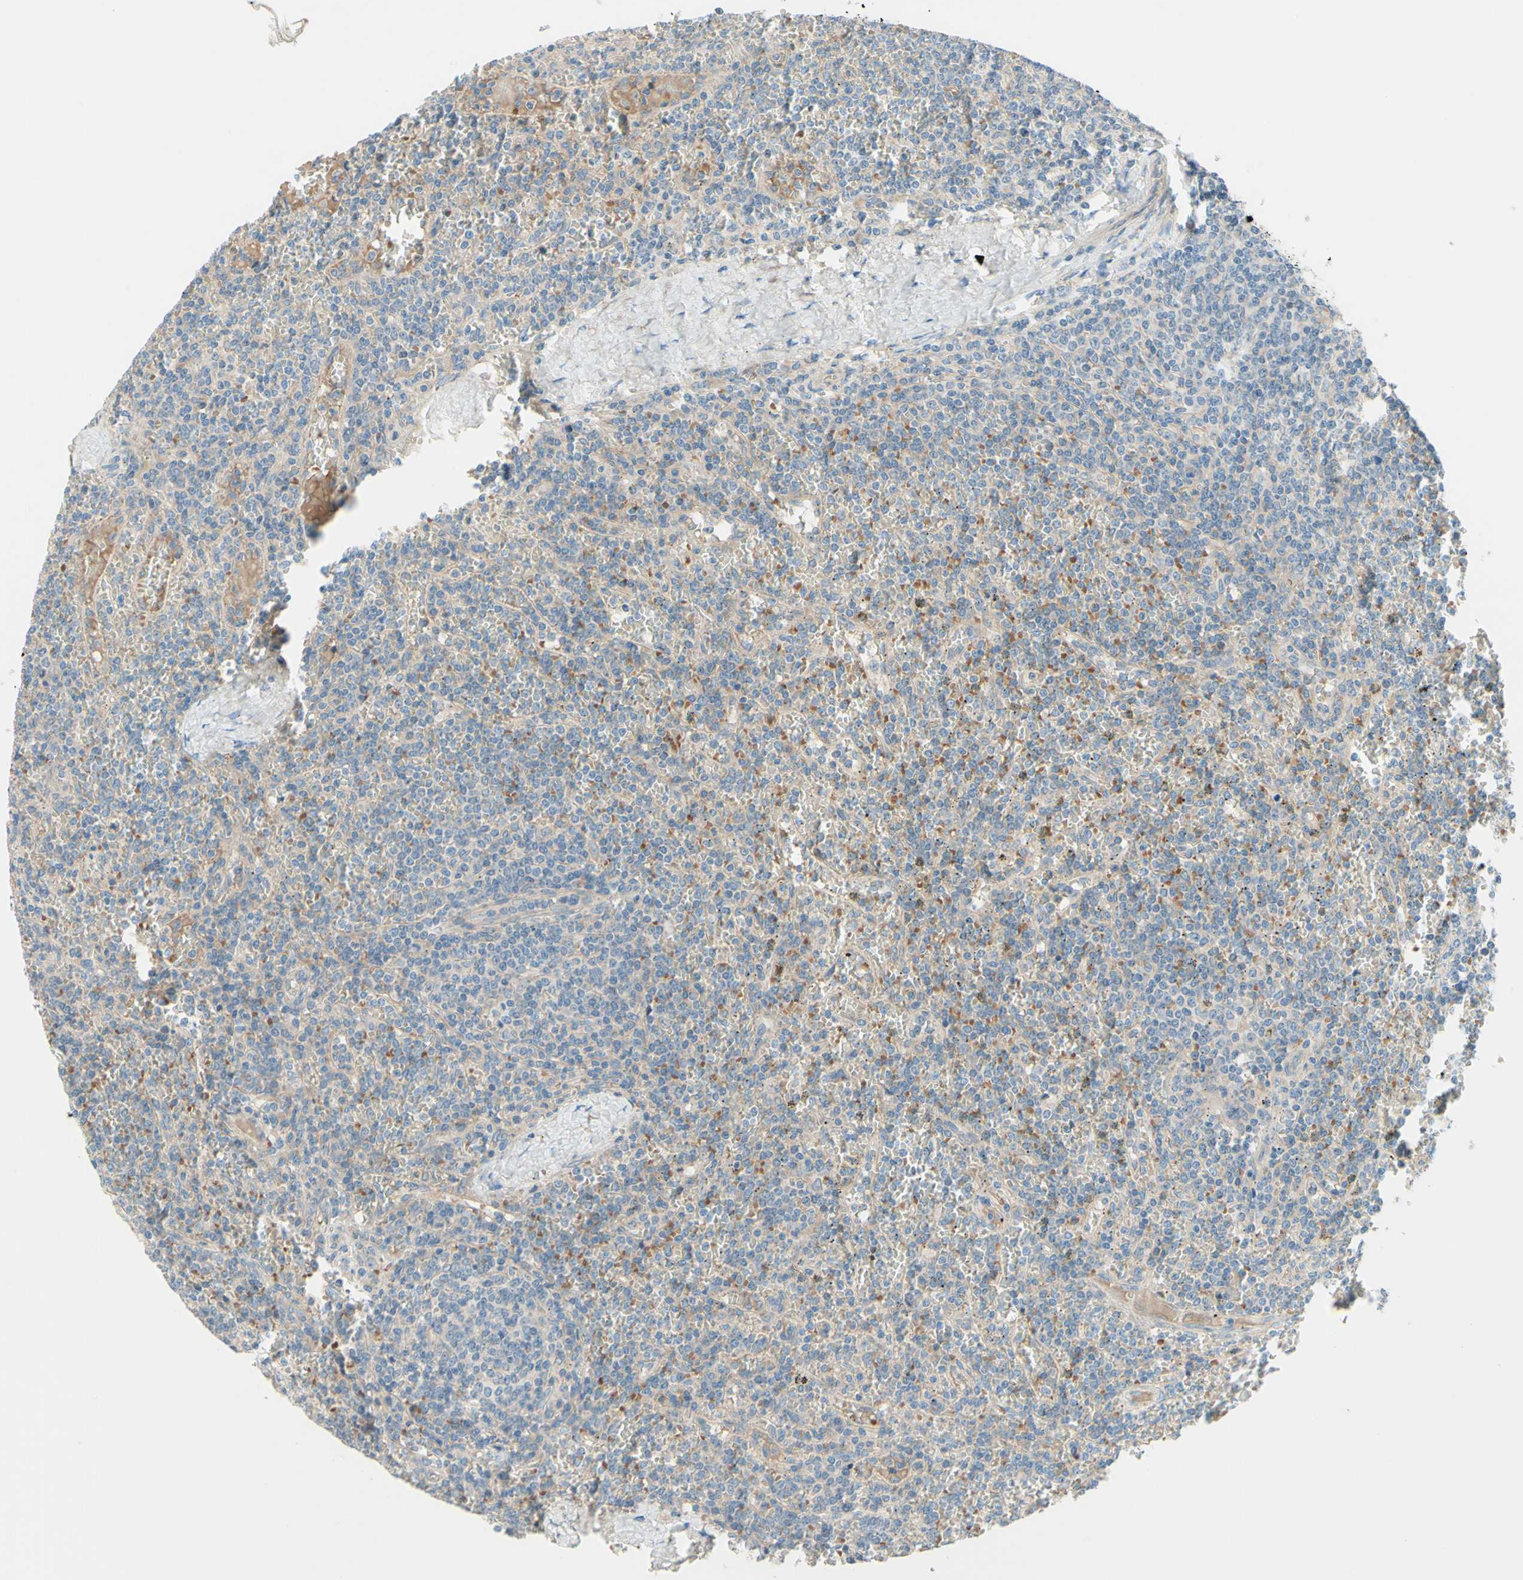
{"staining": {"intensity": "weak", "quantity": "25%-75%", "location": "cytoplasmic/membranous"}, "tissue": "lymphoma", "cell_type": "Tumor cells", "image_type": "cancer", "snomed": [{"axis": "morphology", "description": "Malignant lymphoma, non-Hodgkin's type, Low grade"}, {"axis": "topography", "description": "Spleen"}], "caption": "Immunohistochemical staining of human lymphoma displays low levels of weak cytoplasmic/membranous staining in about 25%-75% of tumor cells.", "gene": "IL2", "patient": {"sex": "female", "age": 19}}